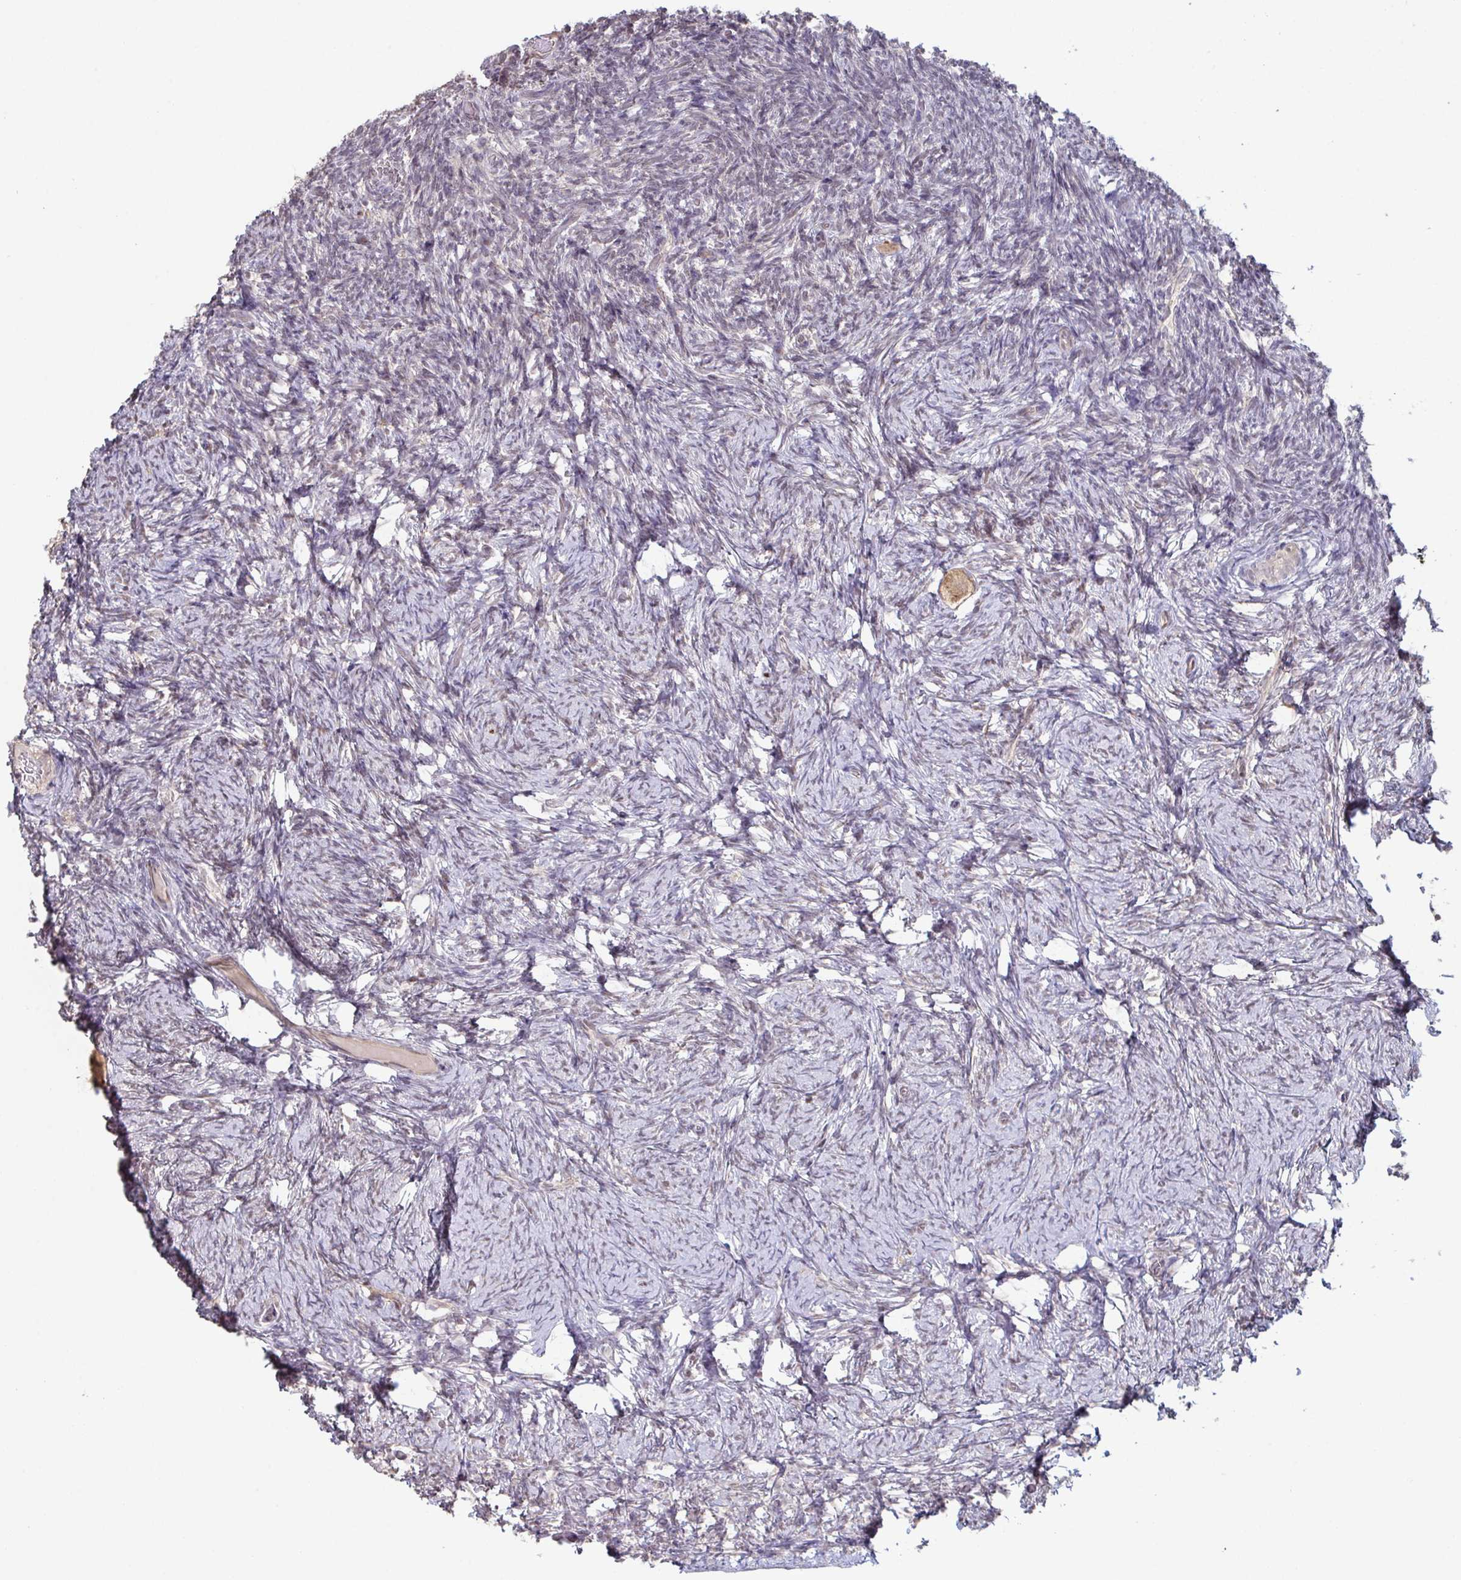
{"staining": {"intensity": "moderate", "quantity": ">75%", "location": "cytoplasmic/membranous"}, "tissue": "ovary", "cell_type": "Follicle cells", "image_type": "normal", "snomed": [{"axis": "morphology", "description": "Normal tissue, NOS"}, {"axis": "topography", "description": "Ovary"}], "caption": "Follicle cells exhibit moderate cytoplasmic/membranous expression in approximately >75% of cells in unremarkable ovary. (Stains: DAB (3,3'-diaminobenzidine) in brown, nuclei in blue, Microscopy: brightfield microscopy at high magnification).", "gene": "ACD", "patient": {"sex": "female", "age": 34}}